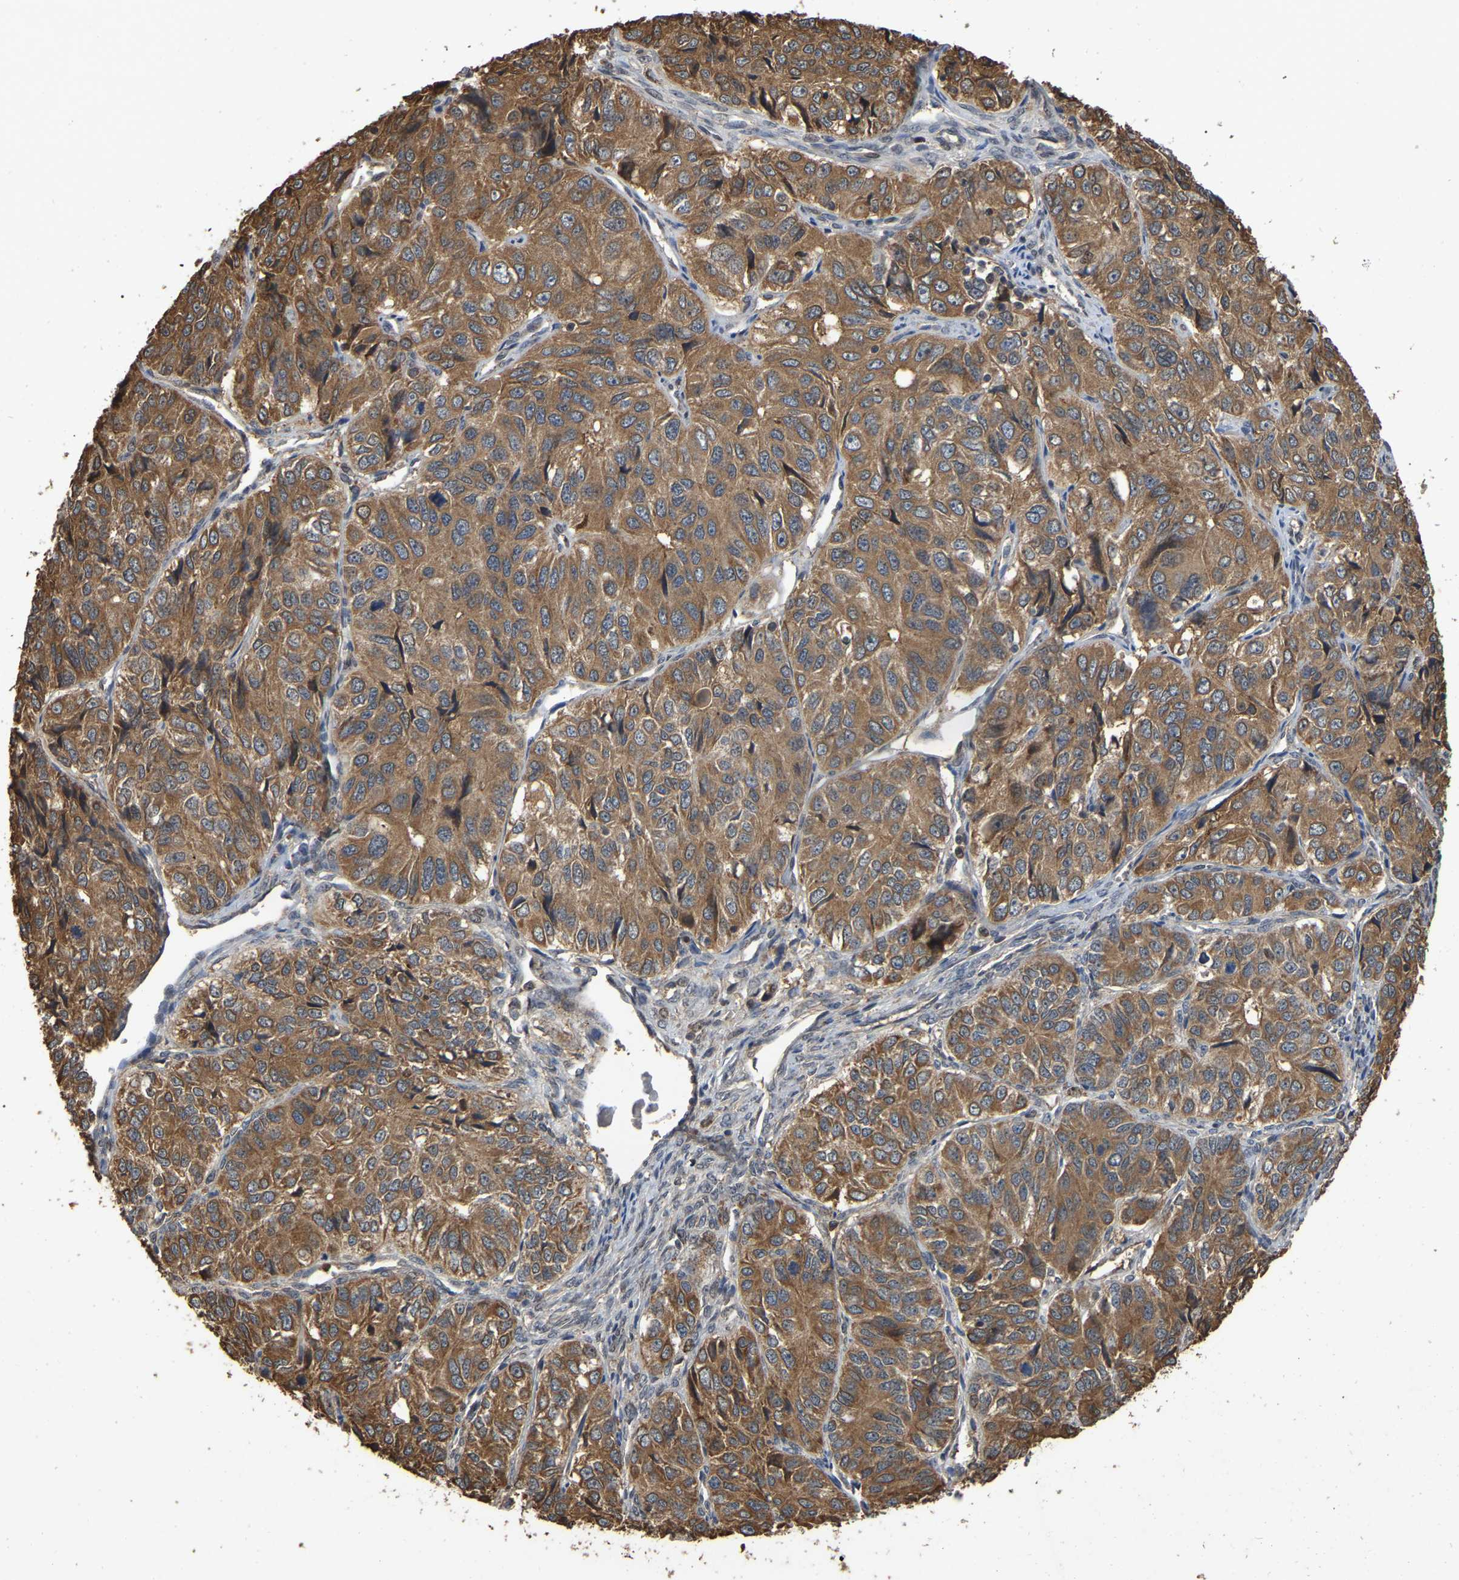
{"staining": {"intensity": "moderate", "quantity": ">75%", "location": "cytoplasmic/membranous"}, "tissue": "ovarian cancer", "cell_type": "Tumor cells", "image_type": "cancer", "snomed": [{"axis": "morphology", "description": "Carcinoma, endometroid"}, {"axis": "topography", "description": "Ovary"}], "caption": "A medium amount of moderate cytoplasmic/membranous expression is appreciated in approximately >75% of tumor cells in ovarian cancer tissue.", "gene": "FAM219A", "patient": {"sex": "female", "age": 51}}